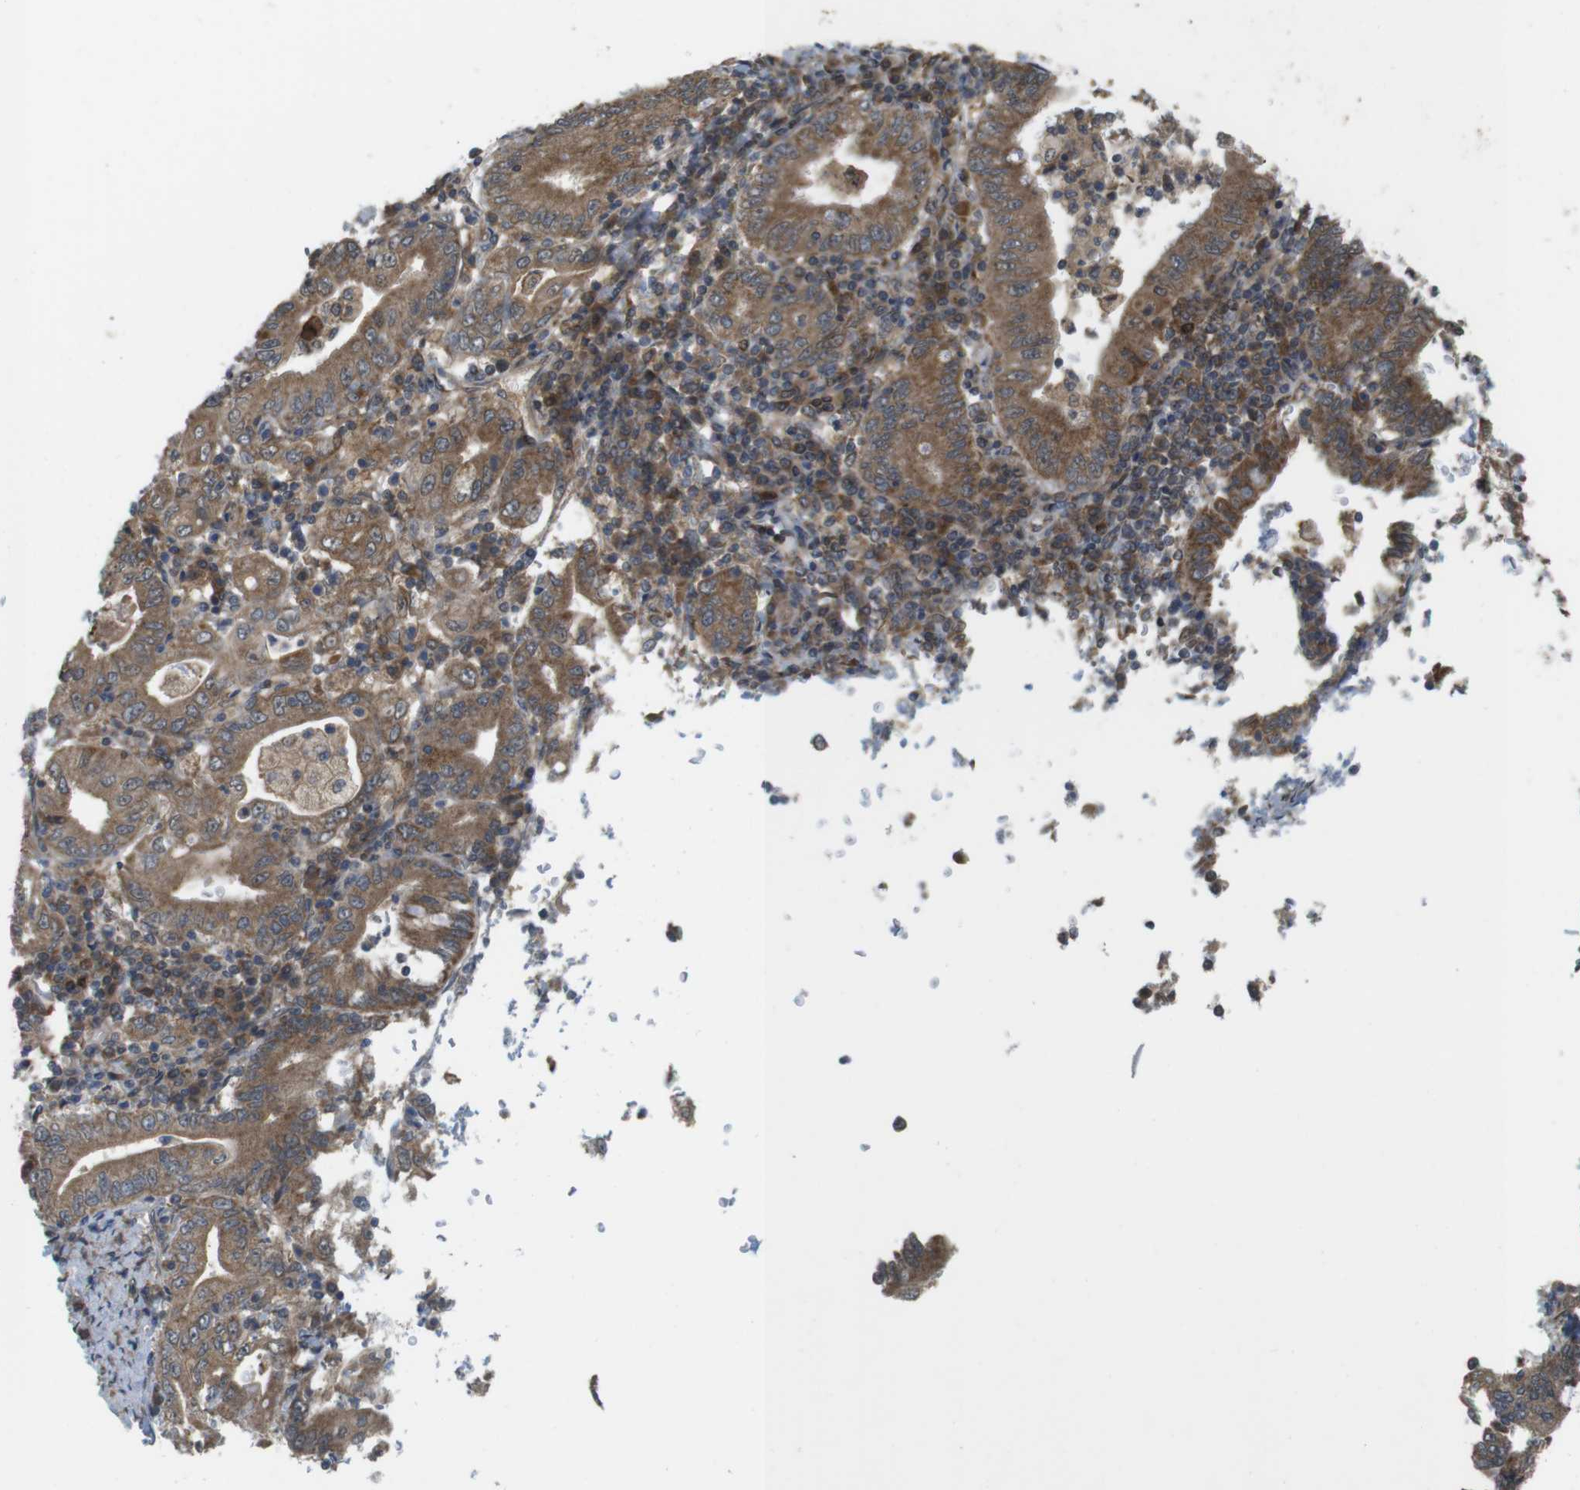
{"staining": {"intensity": "moderate", "quantity": ">75%", "location": "cytoplasmic/membranous"}, "tissue": "stomach cancer", "cell_type": "Tumor cells", "image_type": "cancer", "snomed": [{"axis": "morphology", "description": "Normal tissue, NOS"}, {"axis": "morphology", "description": "Adenocarcinoma, NOS"}, {"axis": "topography", "description": "Esophagus"}, {"axis": "topography", "description": "Stomach, upper"}, {"axis": "topography", "description": "Peripheral nerve tissue"}], "caption": "Immunohistochemistry staining of adenocarcinoma (stomach), which displays medium levels of moderate cytoplasmic/membranous positivity in about >75% of tumor cells indicating moderate cytoplasmic/membranous protein positivity. The staining was performed using DAB (3,3'-diaminobenzidine) (brown) for protein detection and nuclei were counterstained in hematoxylin (blue).", "gene": "RNF130", "patient": {"sex": "male", "age": 62}}